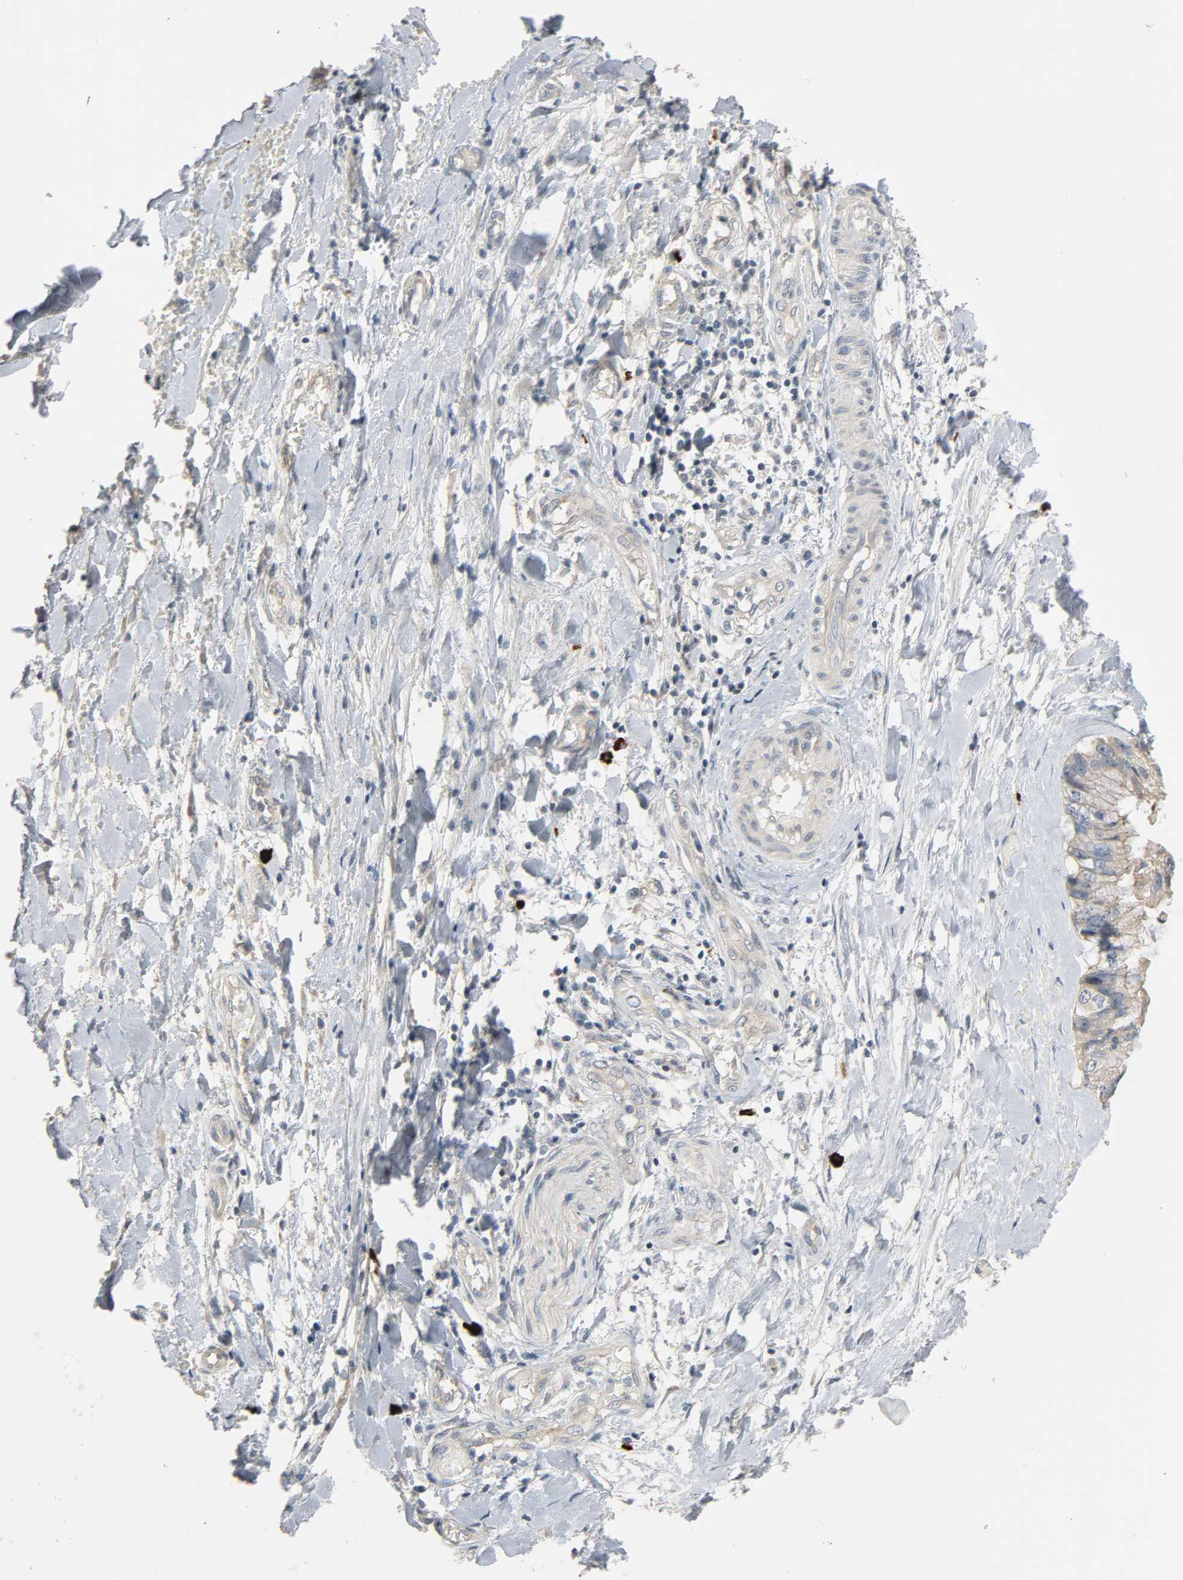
{"staining": {"intensity": "weak", "quantity": ">75%", "location": "cytoplasmic/membranous"}, "tissue": "ovarian cancer", "cell_type": "Tumor cells", "image_type": "cancer", "snomed": [{"axis": "morphology", "description": "Cystadenocarcinoma, mucinous, NOS"}, {"axis": "topography", "description": "Ovary"}], "caption": "DAB (3,3'-diaminobenzidine) immunohistochemical staining of mucinous cystadenocarcinoma (ovarian) exhibits weak cytoplasmic/membranous protein staining in about >75% of tumor cells.", "gene": "LIMCH1", "patient": {"sex": "female", "age": 39}}